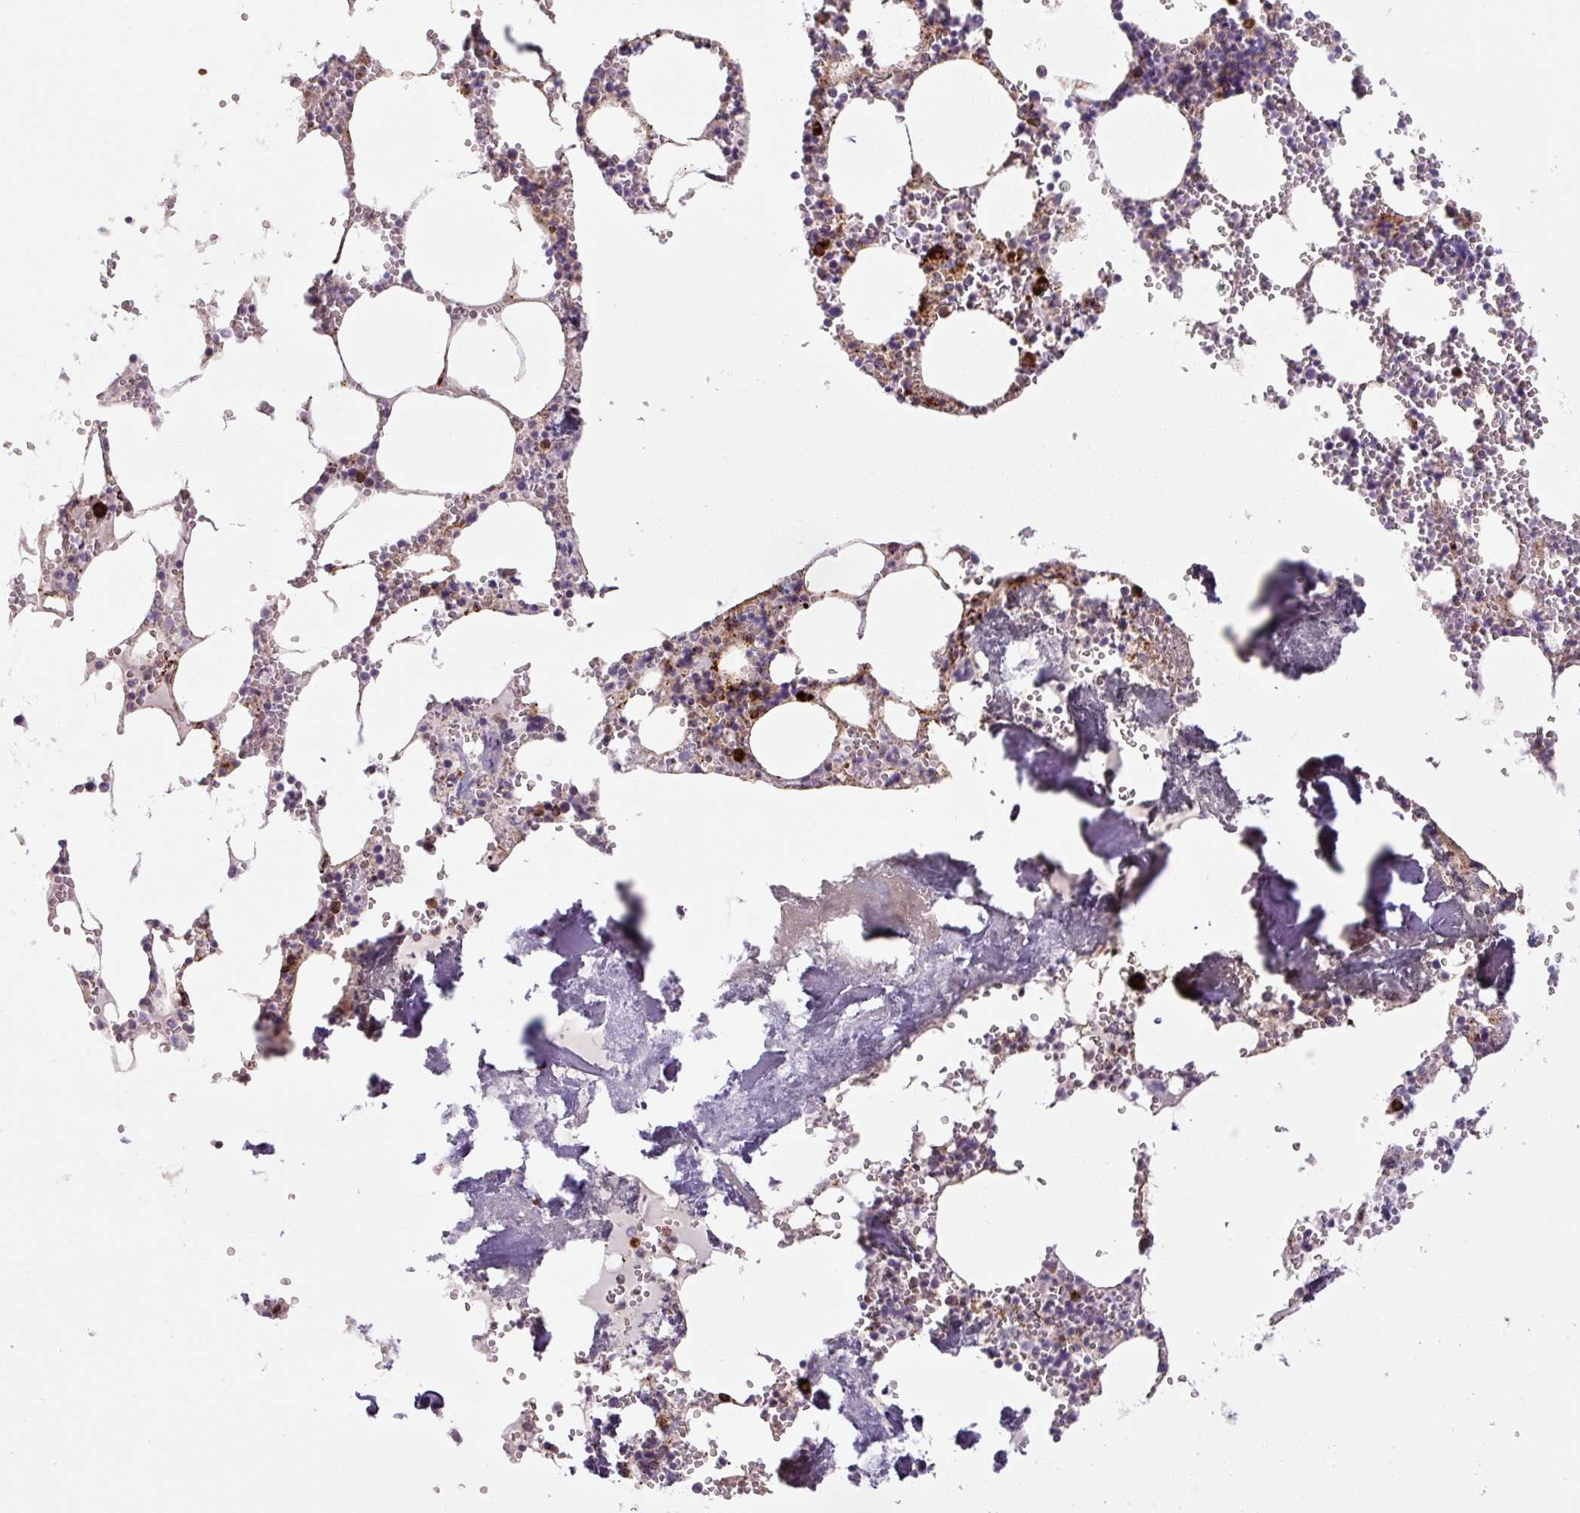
{"staining": {"intensity": "strong", "quantity": "<25%", "location": "cytoplasmic/membranous"}, "tissue": "bone marrow", "cell_type": "Hematopoietic cells", "image_type": "normal", "snomed": [{"axis": "morphology", "description": "Normal tissue, NOS"}, {"axis": "topography", "description": "Bone marrow"}], "caption": "Immunohistochemistry of normal bone marrow demonstrates medium levels of strong cytoplasmic/membranous staining in about <25% of hematopoietic cells. The staining is performed using DAB brown chromogen to label protein expression. The nuclei are counter-stained blue using hematoxylin.", "gene": "DISP3", "patient": {"sex": "male", "age": 54}}